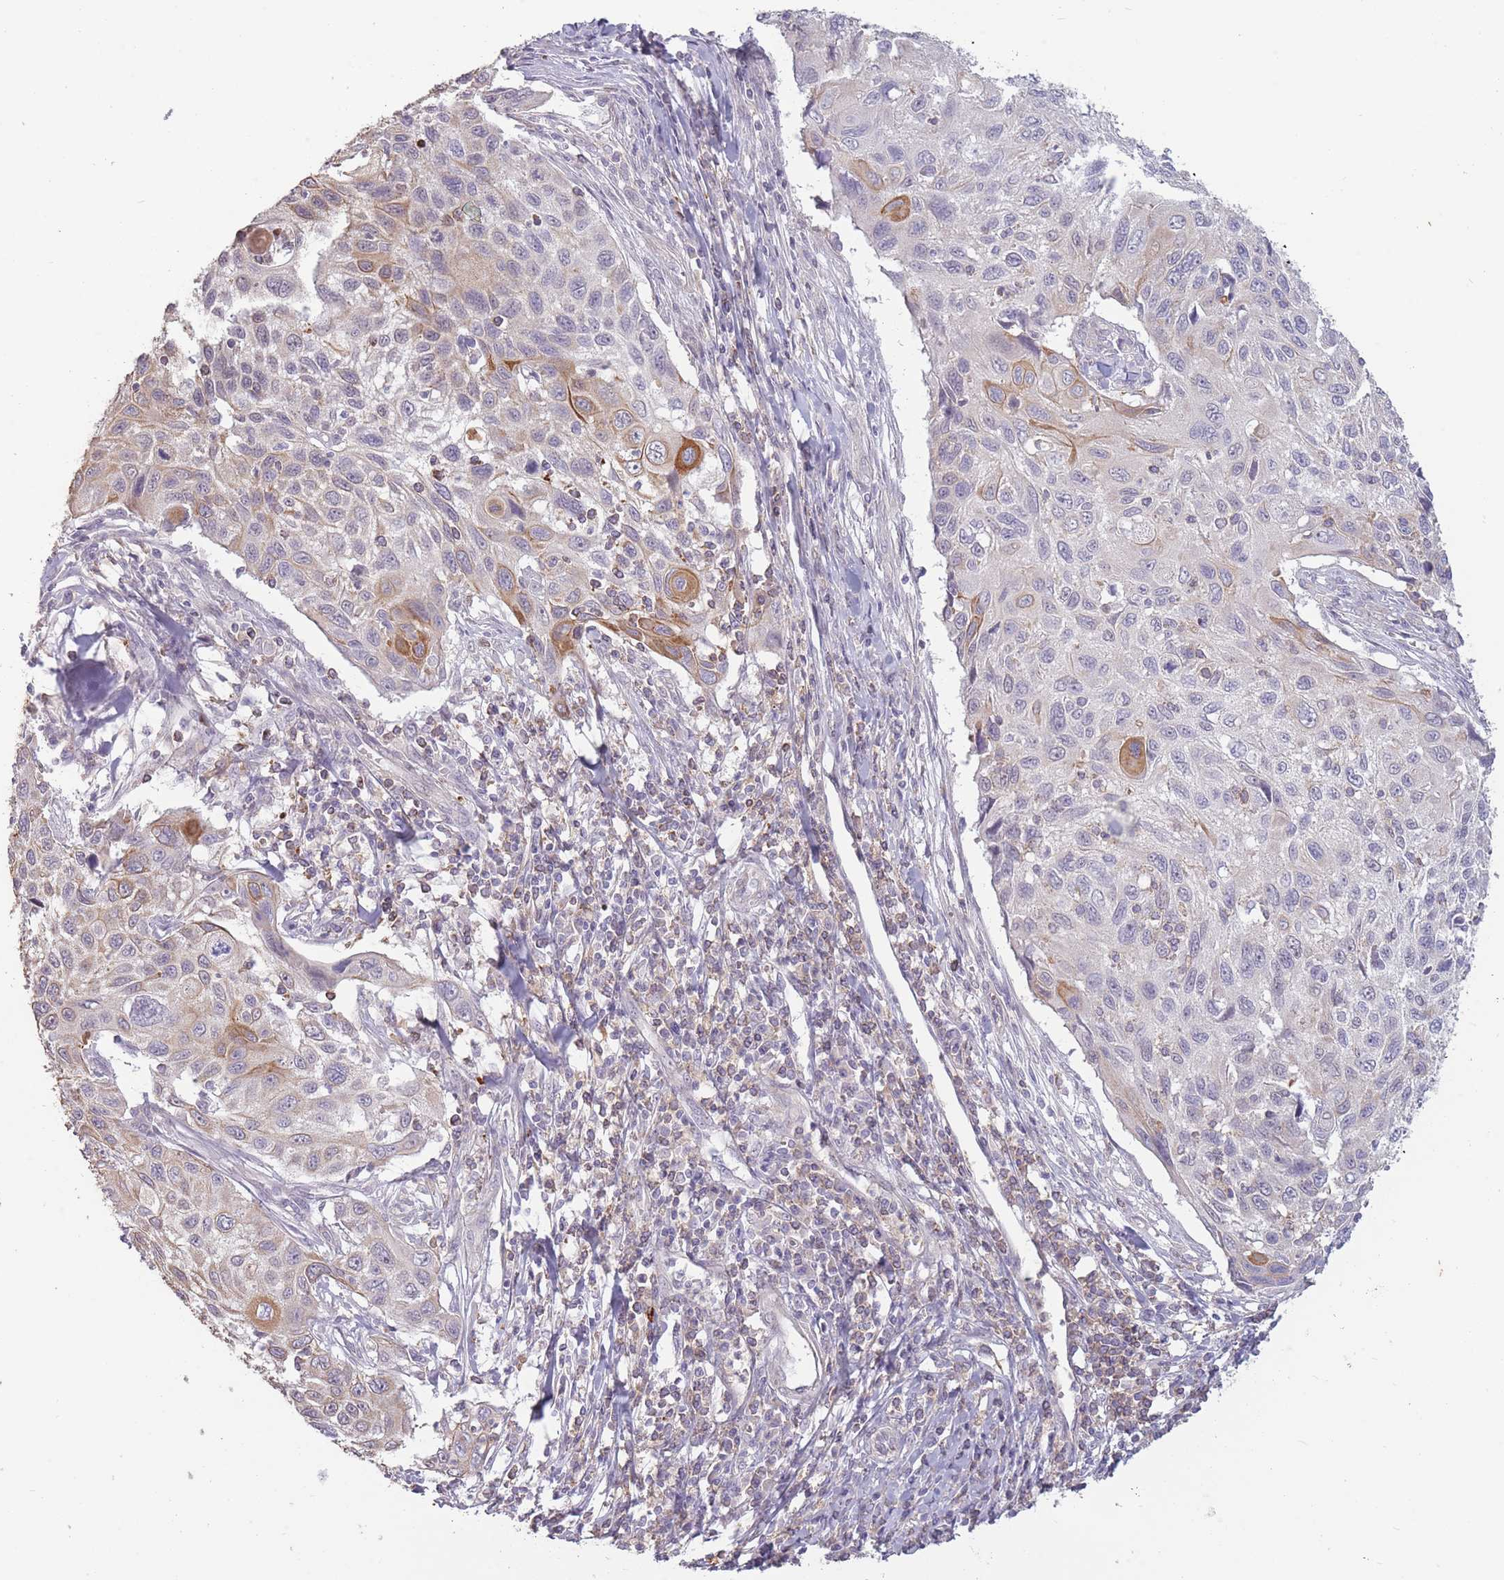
{"staining": {"intensity": "moderate", "quantity": "<25%", "location": "cytoplasmic/membranous"}, "tissue": "cervical cancer", "cell_type": "Tumor cells", "image_type": "cancer", "snomed": [{"axis": "morphology", "description": "Squamous cell carcinoma, NOS"}, {"axis": "topography", "description": "Cervix"}], "caption": "Moderate cytoplasmic/membranous staining for a protein is present in approximately <25% of tumor cells of cervical cancer (squamous cell carcinoma) using immunohistochemistry (IHC).", "gene": "TET3", "patient": {"sex": "female", "age": 70}}